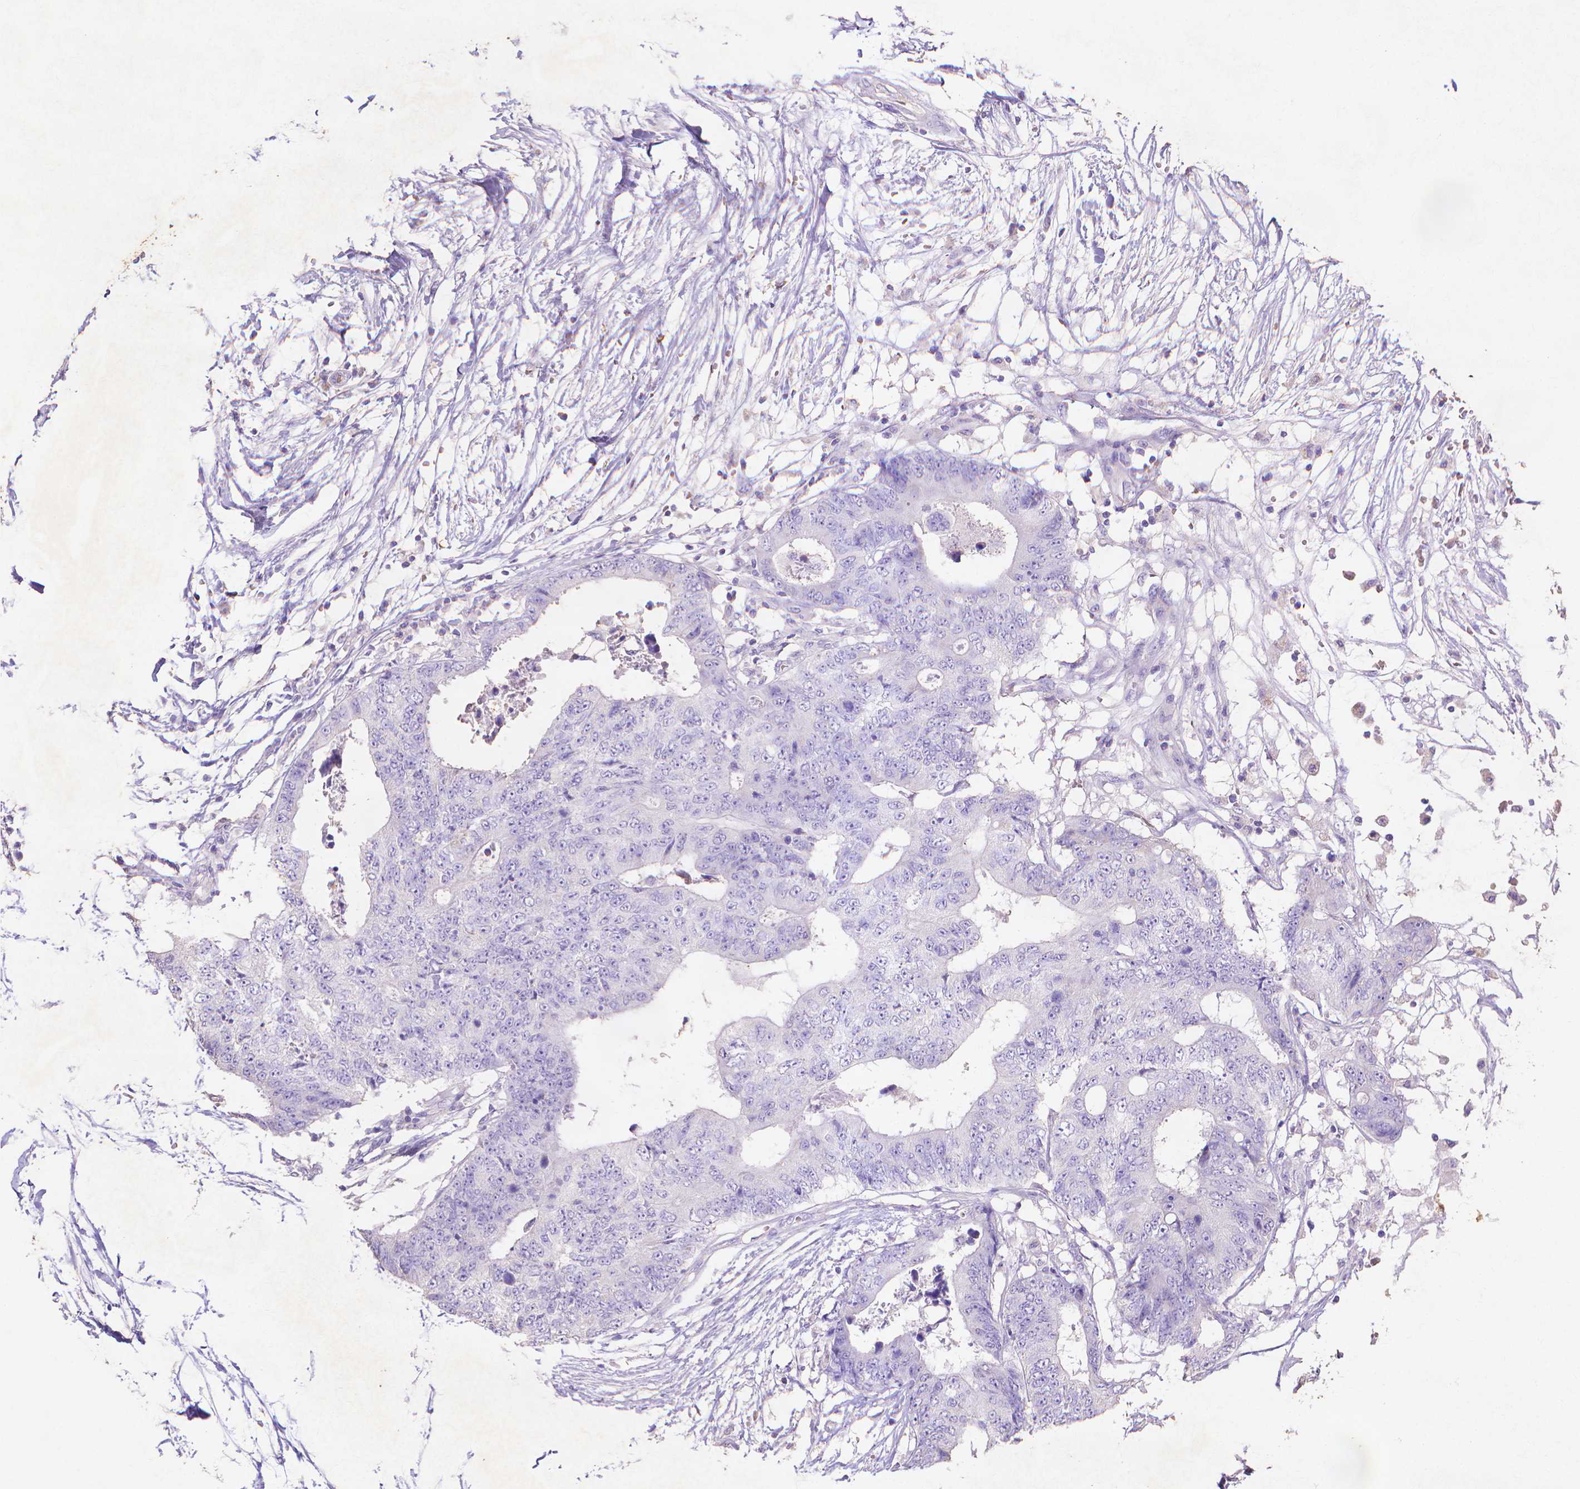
{"staining": {"intensity": "negative", "quantity": "none", "location": "none"}, "tissue": "colorectal cancer", "cell_type": "Tumor cells", "image_type": "cancer", "snomed": [{"axis": "morphology", "description": "Adenocarcinoma, NOS"}, {"axis": "topography", "description": "Colon"}], "caption": "Tumor cells are negative for brown protein staining in colorectal cancer (adenocarcinoma). (Brightfield microscopy of DAB (3,3'-diaminobenzidine) immunohistochemistry (IHC) at high magnification).", "gene": "MMP11", "patient": {"sex": "female", "age": 48}}